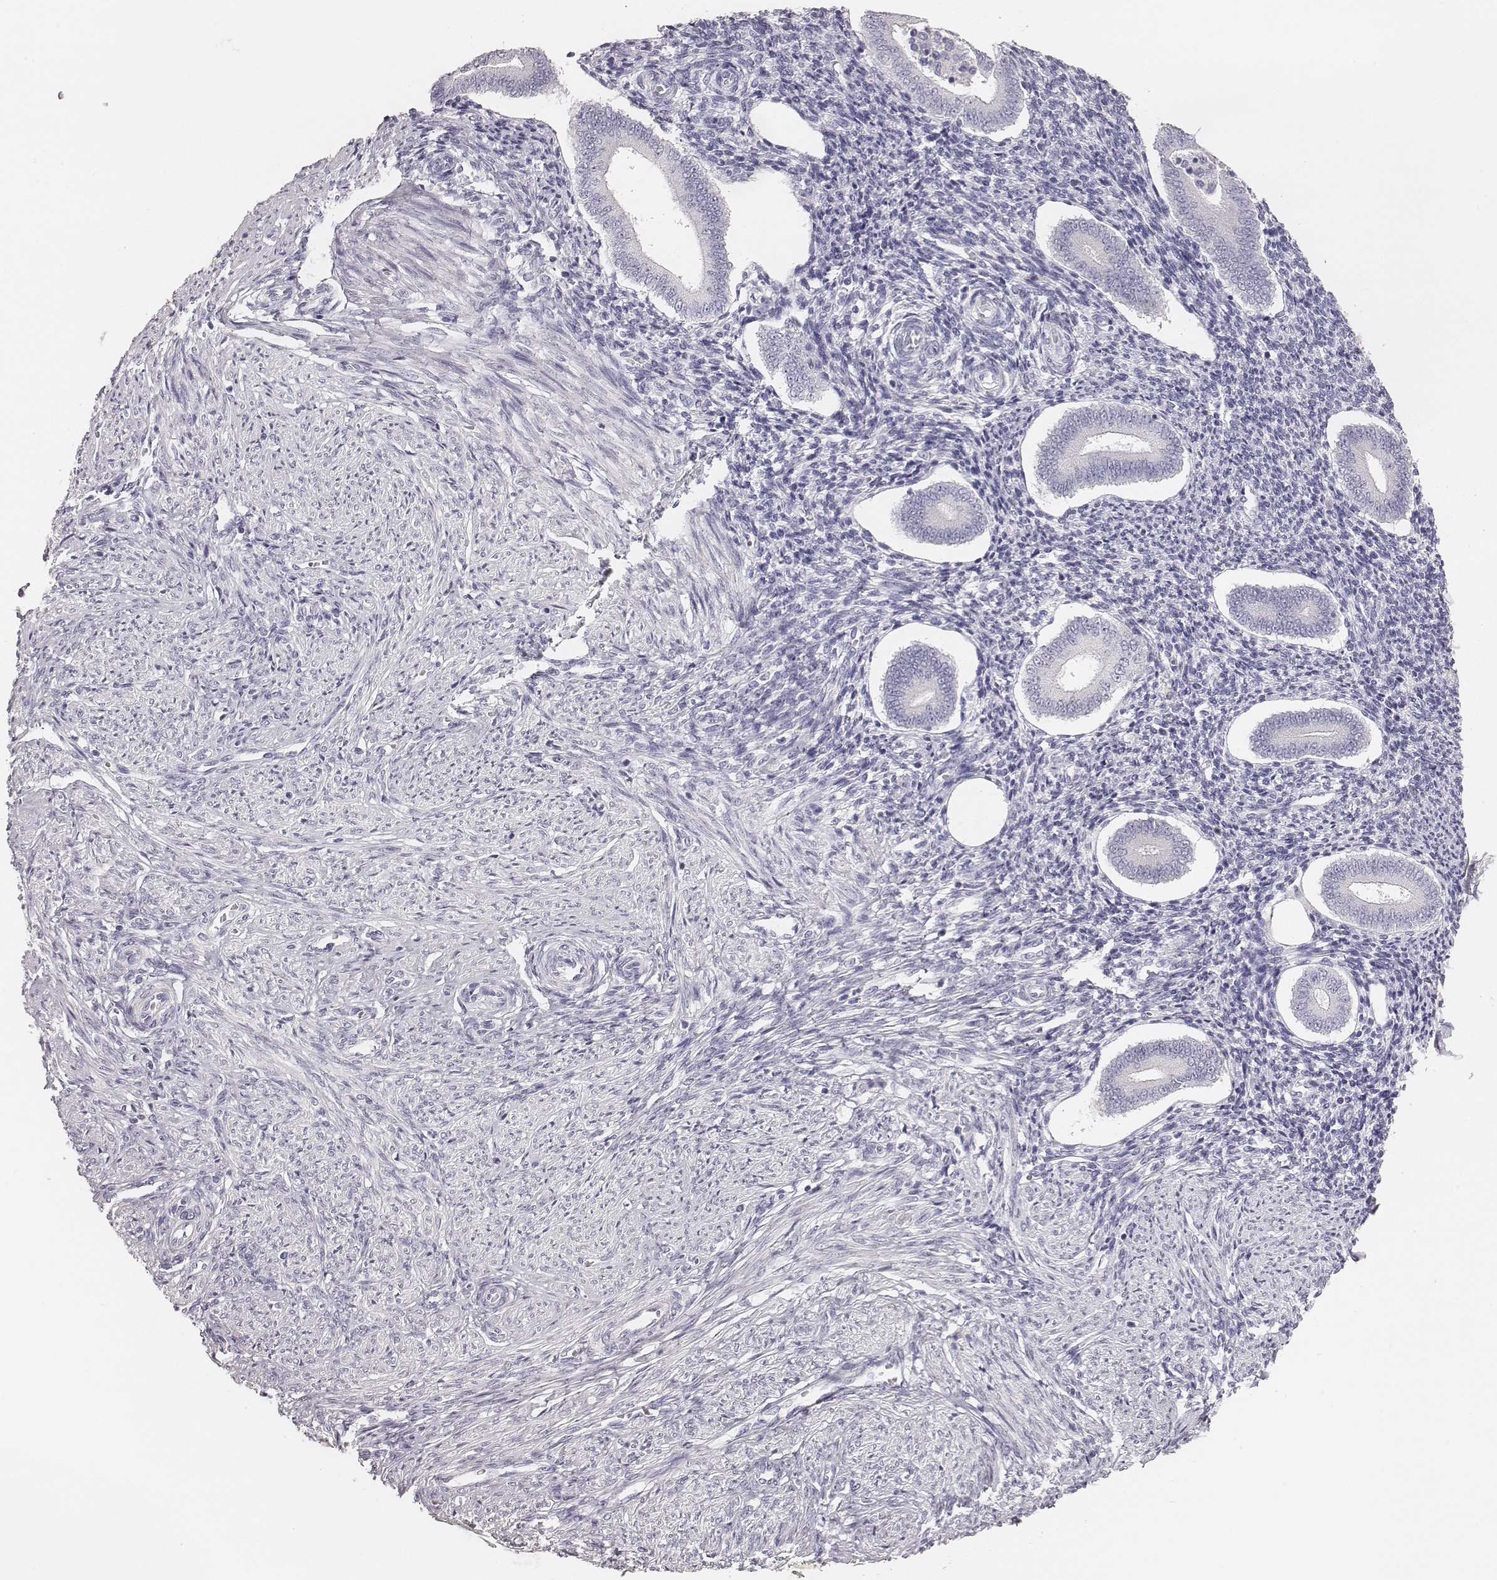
{"staining": {"intensity": "negative", "quantity": "none", "location": "none"}, "tissue": "endometrium", "cell_type": "Cells in endometrial stroma", "image_type": "normal", "snomed": [{"axis": "morphology", "description": "Normal tissue, NOS"}, {"axis": "topography", "description": "Endometrium"}], "caption": "Immunohistochemistry (IHC) of benign endometrium reveals no staining in cells in endometrial stroma. (Stains: DAB (3,3'-diaminobenzidine) immunohistochemistry with hematoxylin counter stain, Microscopy: brightfield microscopy at high magnification).", "gene": "MYH6", "patient": {"sex": "female", "age": 40}}